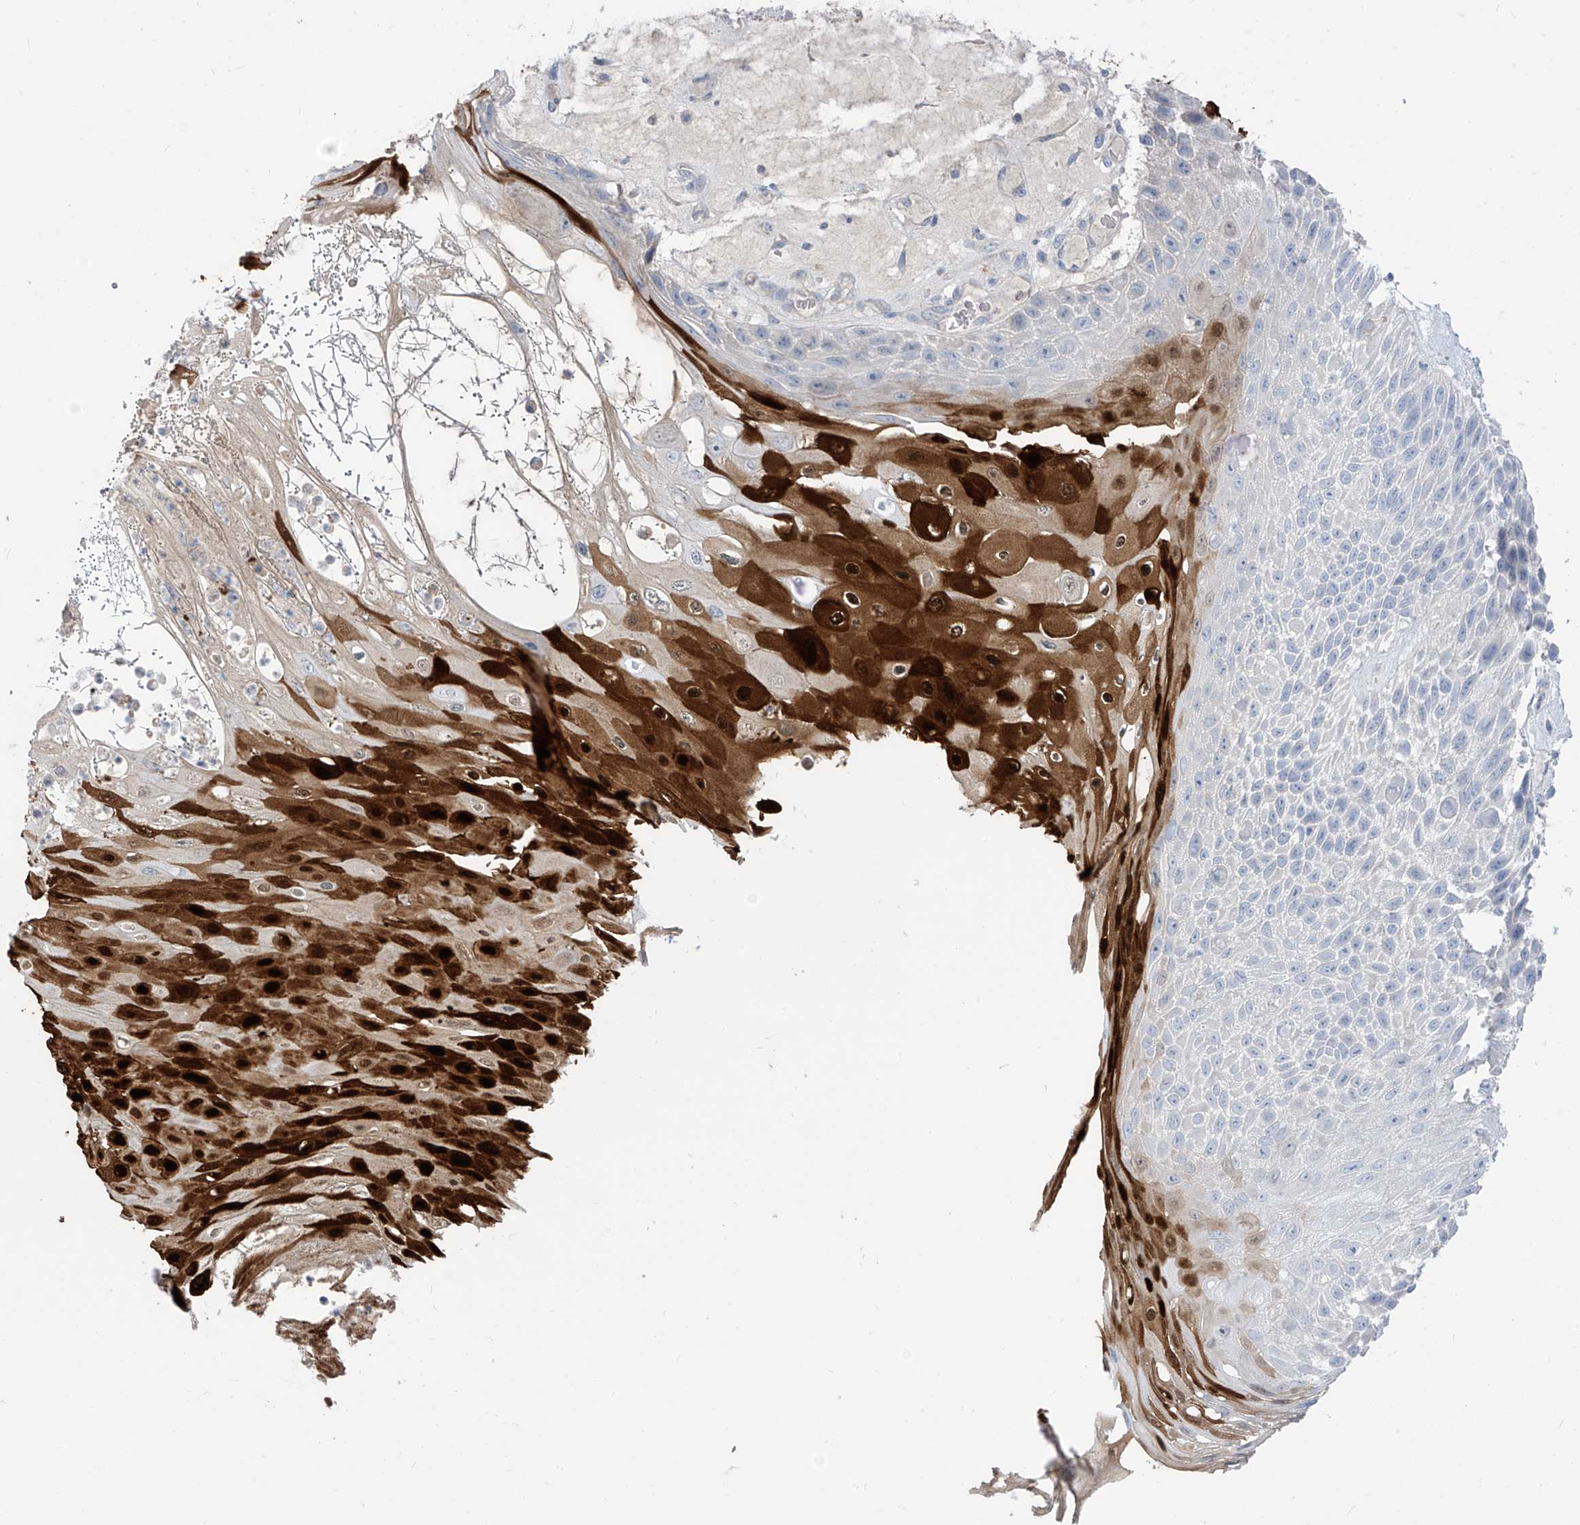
{"staining": {"intensity": "negative", "quantity": "none", "location": "none"}, "tissue": "skin cancer", "cell_type": "Tumor cells", "image_type": "cancer", "snomed": [{"axis": "morphology", "description": "Squamous cell carcinoma, NOS"}, {"axis": "topography", "description": "Skin"}], "caption": "Tumor cells show no significant protein positivity in skin cancer.", "gene": "ASPRV1", "patient": {"sex": "female", "age": 88}}